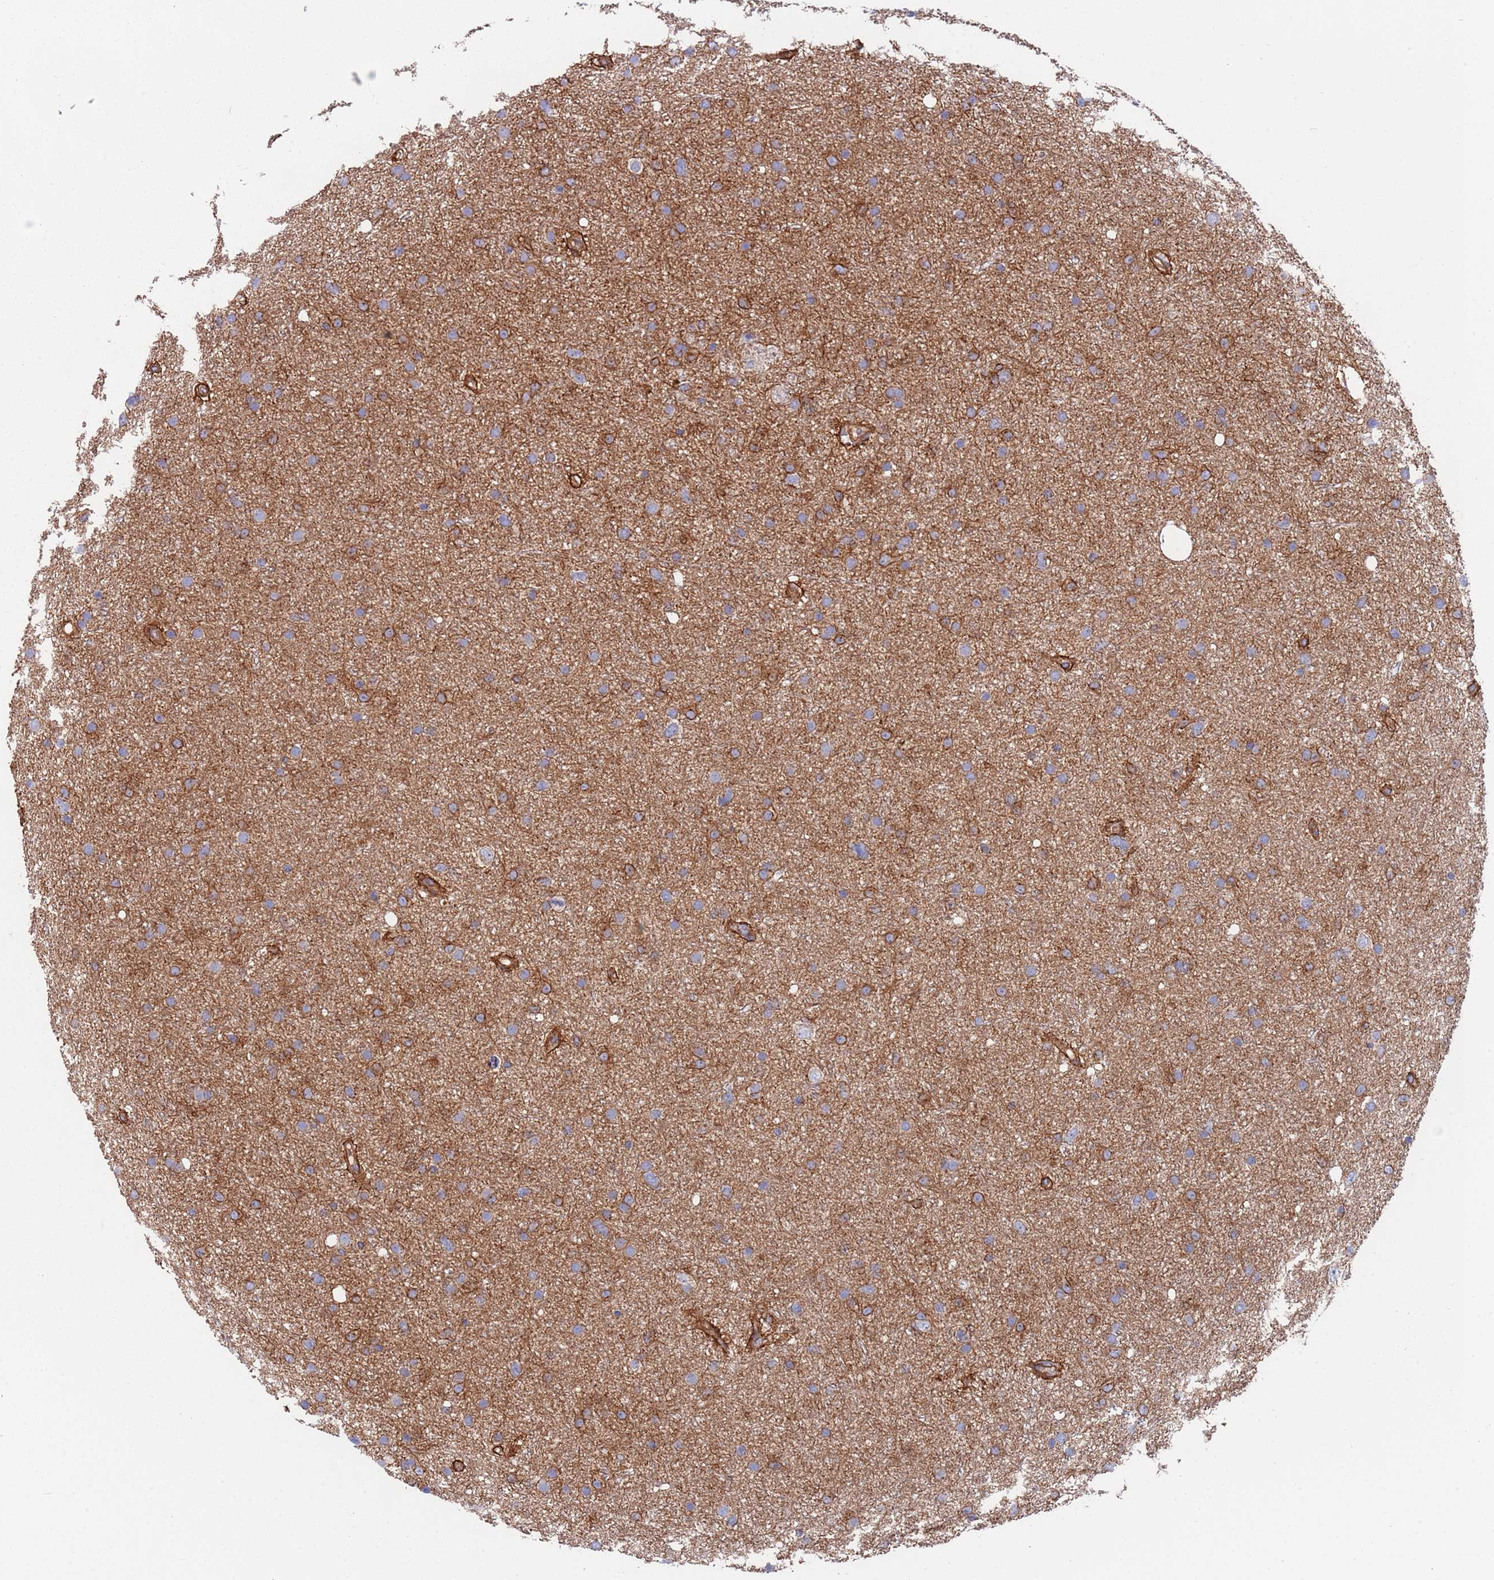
{"staining": {"intensity": "weak", "quantity": ">75%", "location": "cytoplasmic/membranous"}, "tissue": "glioma", "cell_type": "Tumor cells", "image_type": "cancer", "snomed": [{"axis": "morphology", "description": "Glioma, malignant, Low grade"}, {"axis": "topography", "description": "Cerebral cortex"}], "caption": "A histopathology image showing weak cytoplasmic/membranous positivity in about >75% of tumor cells in low-grade glioma (malignant), as visualized by brown immunohistochemical staining.", "gene": "JAKMIP2", "patient": {"sex": "female", "age": 39}}